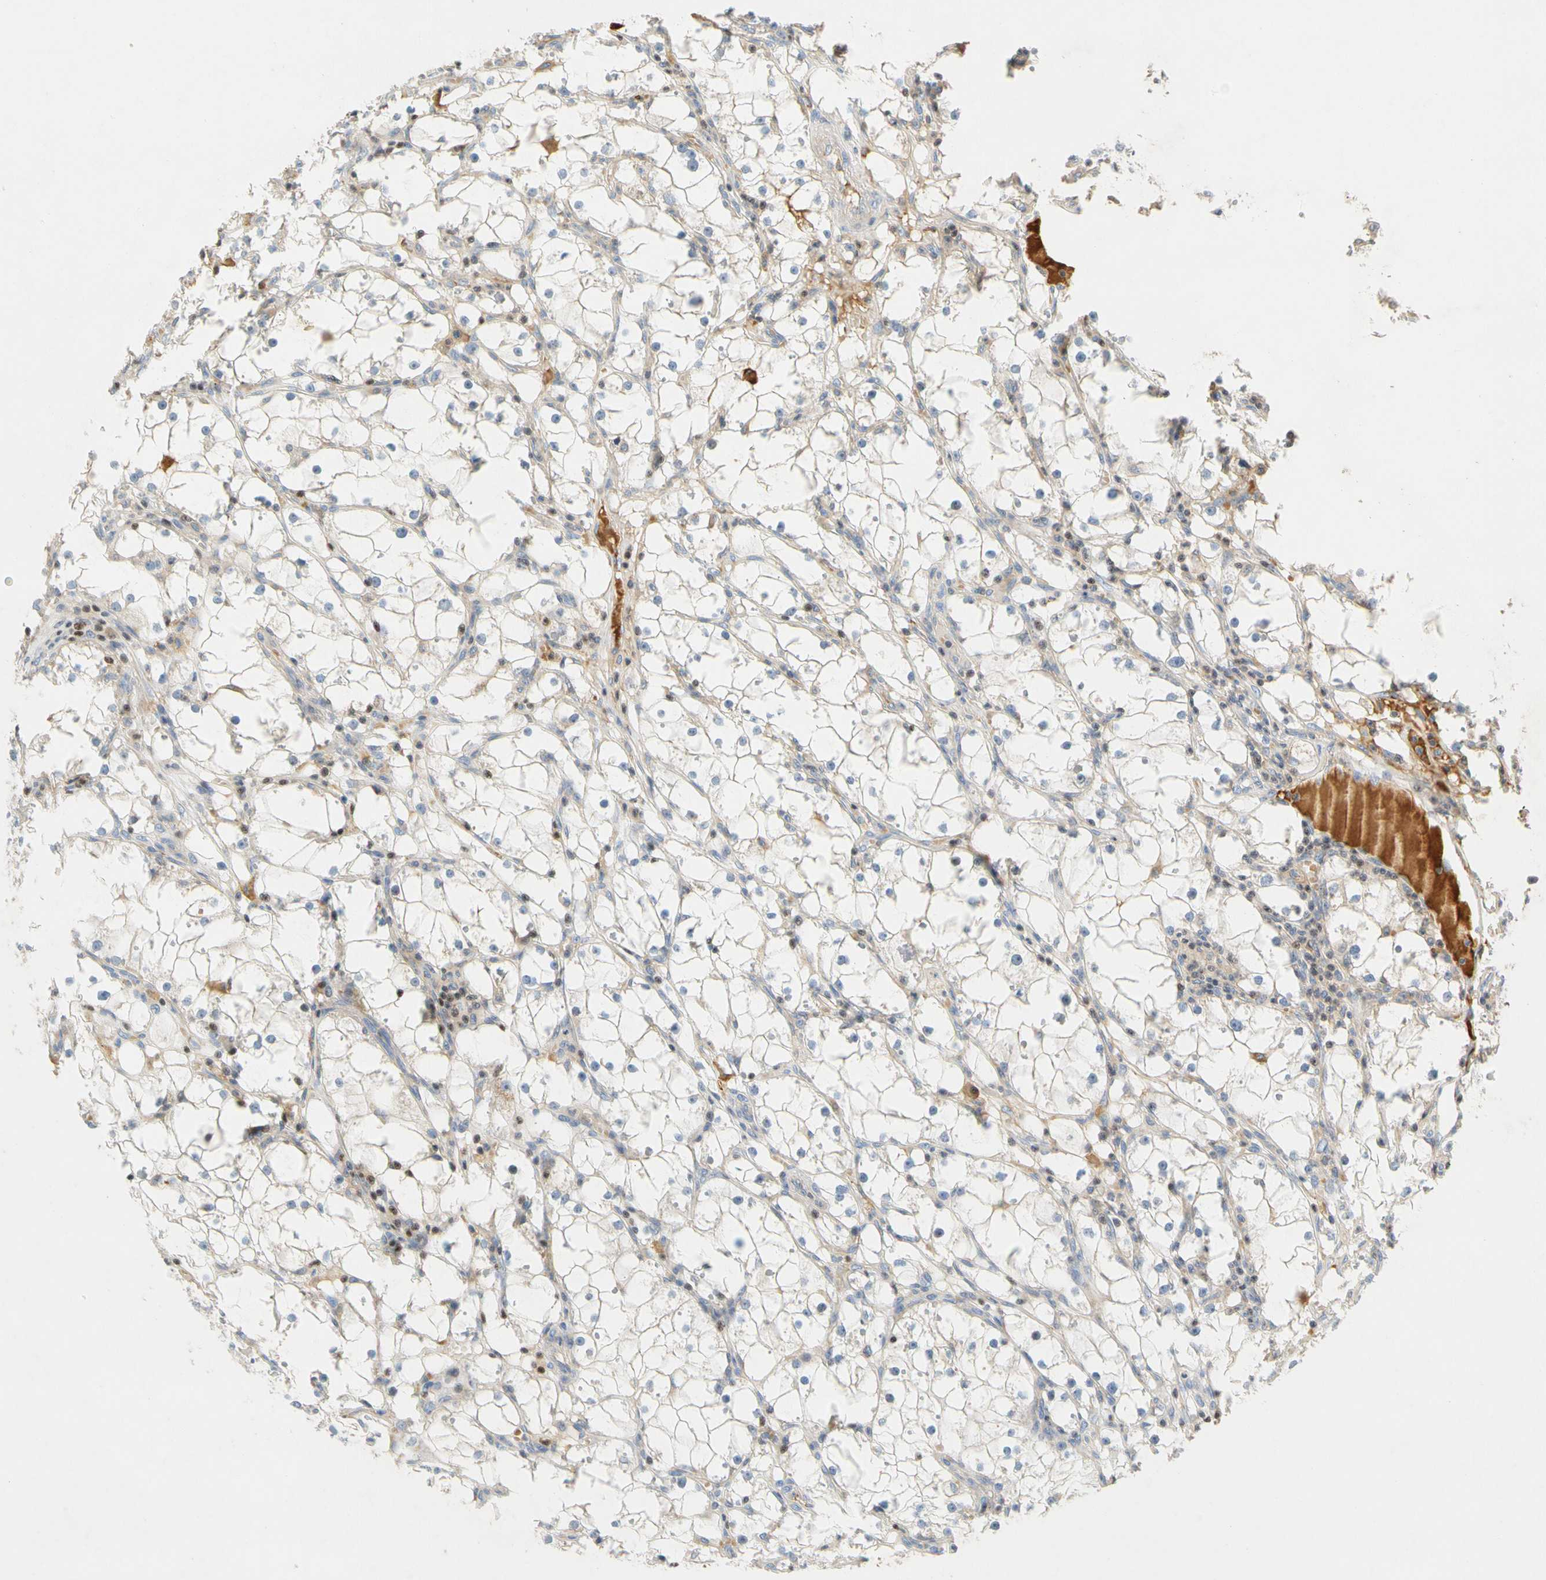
{"staining": {"intensity": "negative", "quantity": "none", "location": "none"}, "tissue": "renal cancer", "cell_type": "Tumor cells", "image_type": "cancer", "snomed": [{"axis": "morphology", "description": "Adenocarcinoma, NOS"}, {"axis": "topography", "description": "Kidney"}], "caption": "Immunohistochemistry (IHC) micrograph of renal cancer (adenocarcinoma) stained for a protein (brown), which demonstrates no staining in tumor cells.", "gene": "SP140", "patient": {"sex": "male", "age": 56}}